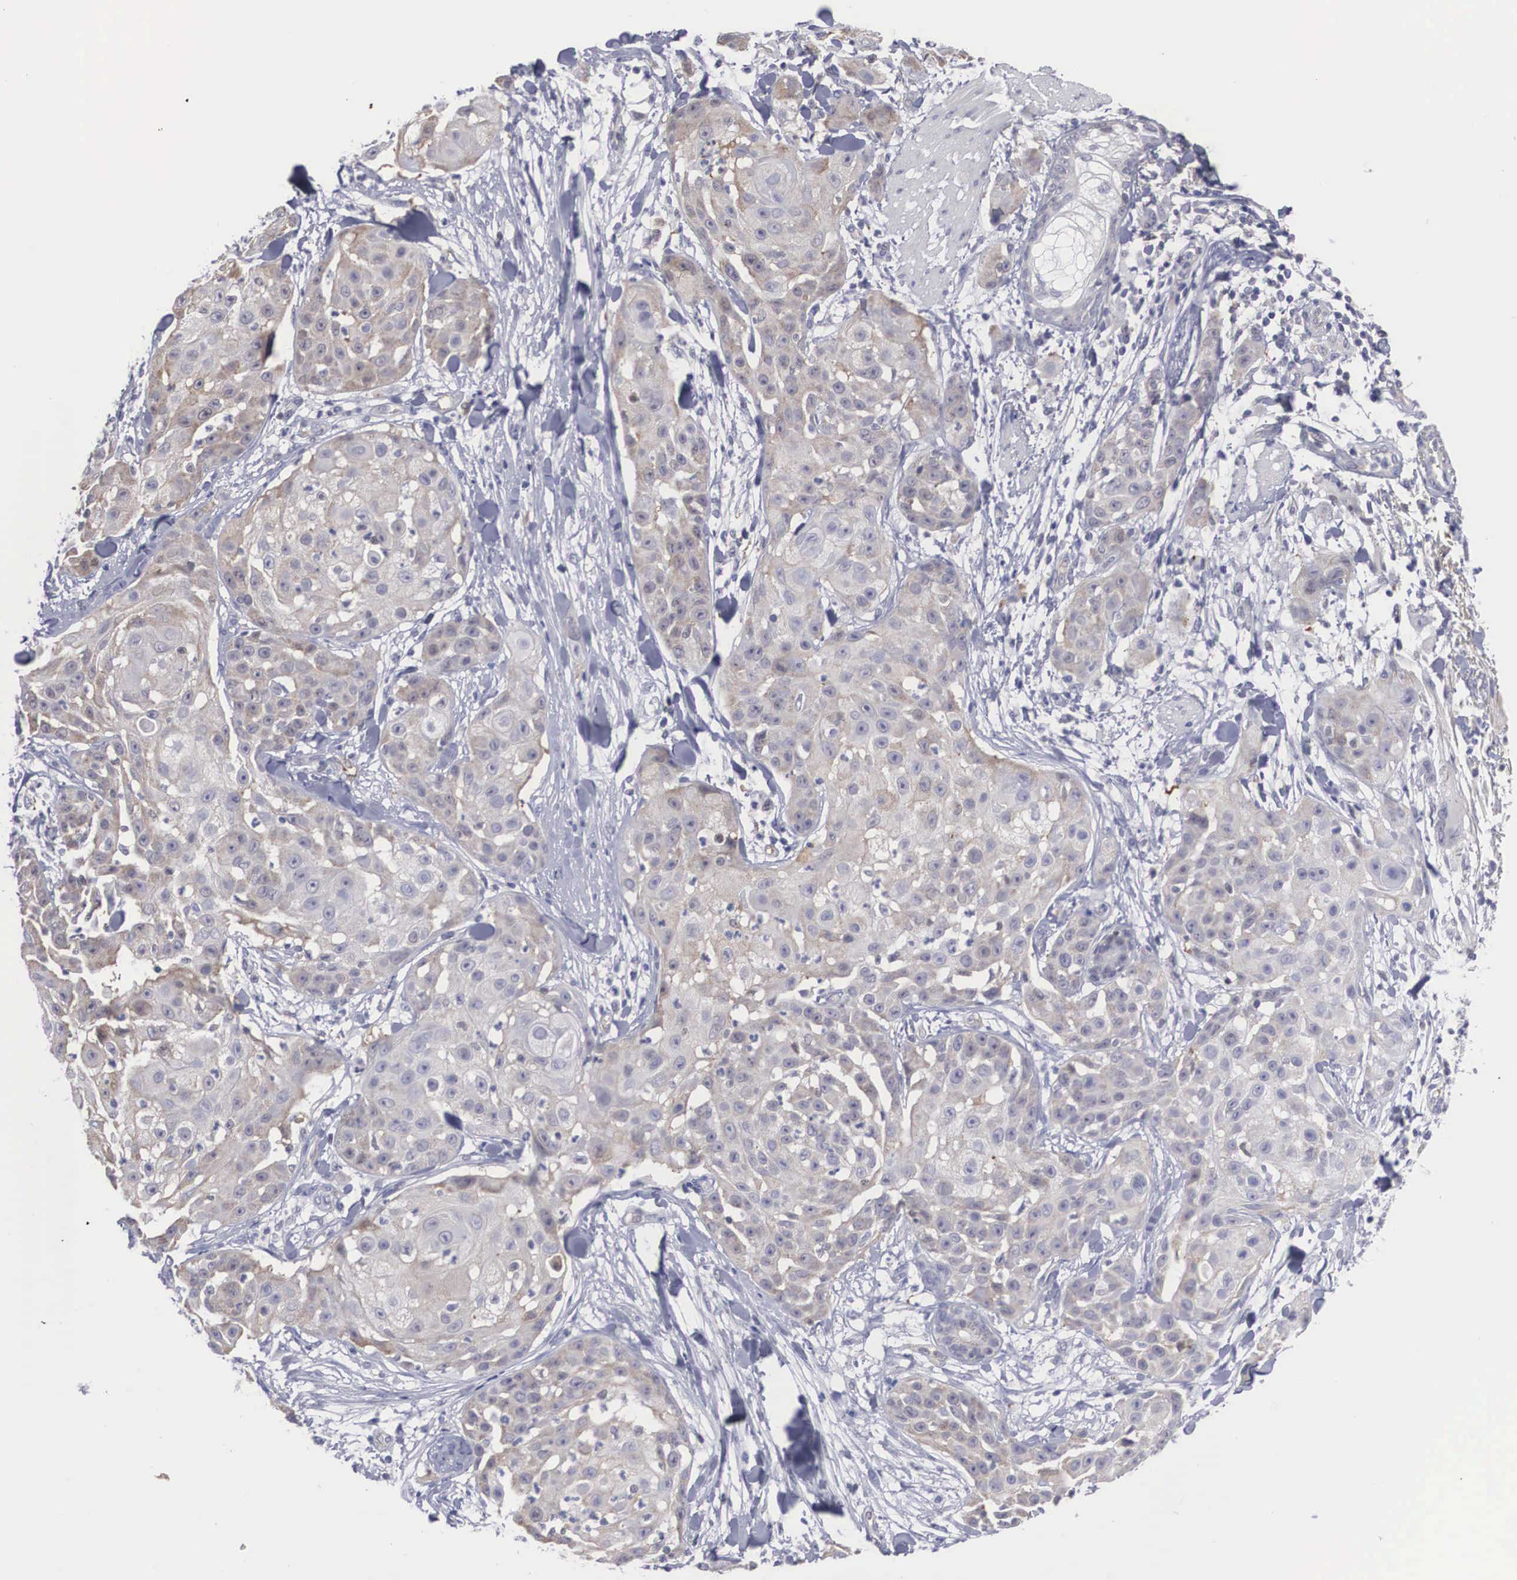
{"staining": {"intensity": "weak", "quantity": "25%-75%", "location": "cytoplasmic/membranous"}, "tissue": "skin cancer", "cell_type": "Tumor cells", "image_type": "cancer", "snomed": [{"axis": "morphology", "description": "Squamous cell carcinoma, NOS"}, {"axis": "topography", "description": "Skin"}], "caption": "An immunohistochemistry image of tumor tissue is shown. Protein staining in brown labels weak cytoplasmic/membranous positivity in skin cancer within tumor cells.", "gene": "RBPJ", "patient": {"sex": "female", "age": 57}}